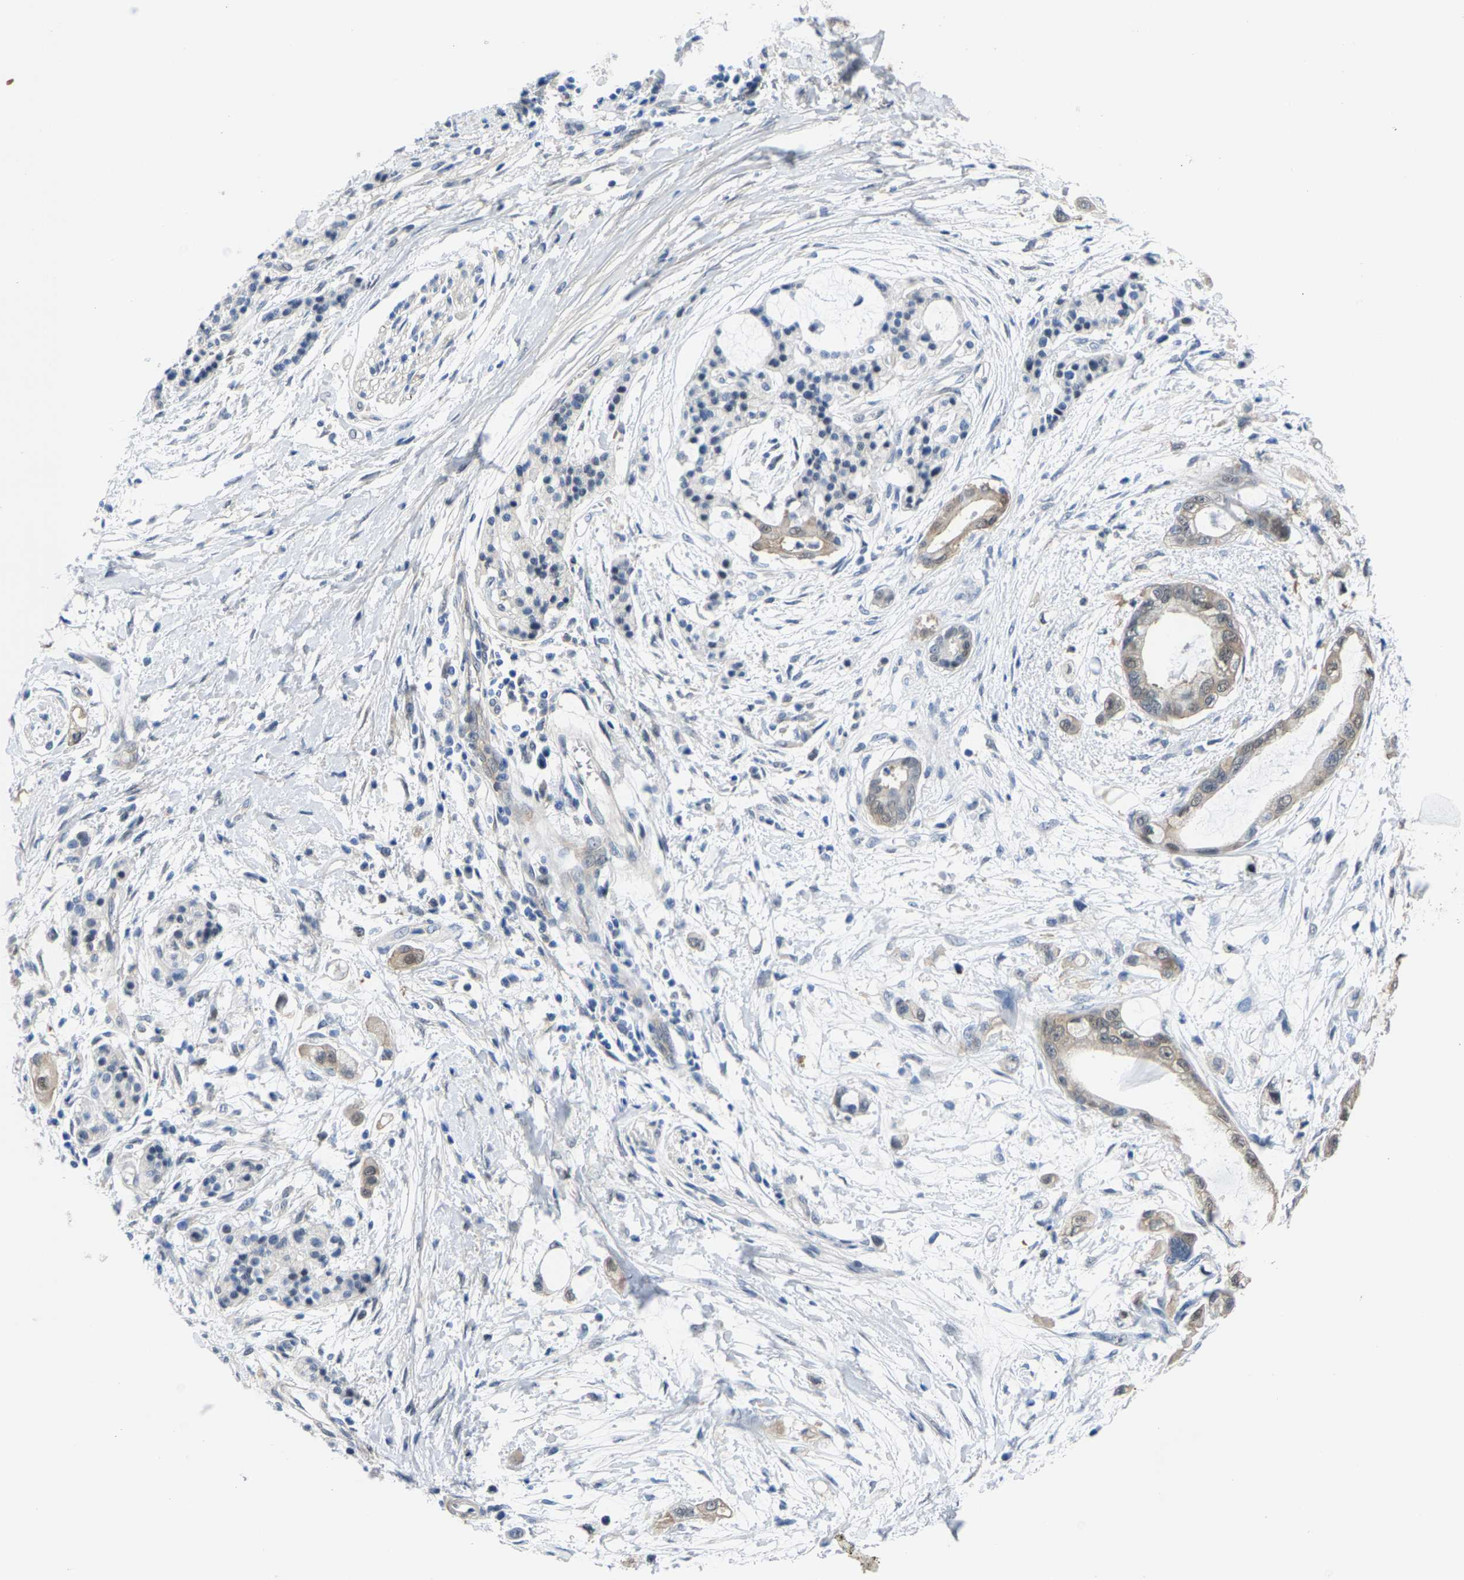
{"staining": {"intensity": "weak", "quantity": "<25%", "location": "cytoplasmic/membranous"}, "tissue": "pancreatic cancer", "cell_type": "Tumor cells", "image_type": "cancer", "snomed": [{"axis": "morphology", "description": "Adenocarcinoma, NOS"}, {"axis": "topography", "description": "Pancreas"}], "caption": "Immunohistochemistry (IHC) micrograph of neoplastic tissue: human pancreatic cancer stained with DAB demonstrates no significant protein expression in tumor cells. (Brightfield microscopy of DAB (3,3'-diaminobenzidine) immunohistochemistry at high magnification).", "gene": "SSH3", "patient": {"sex": "male", "age": 59}}